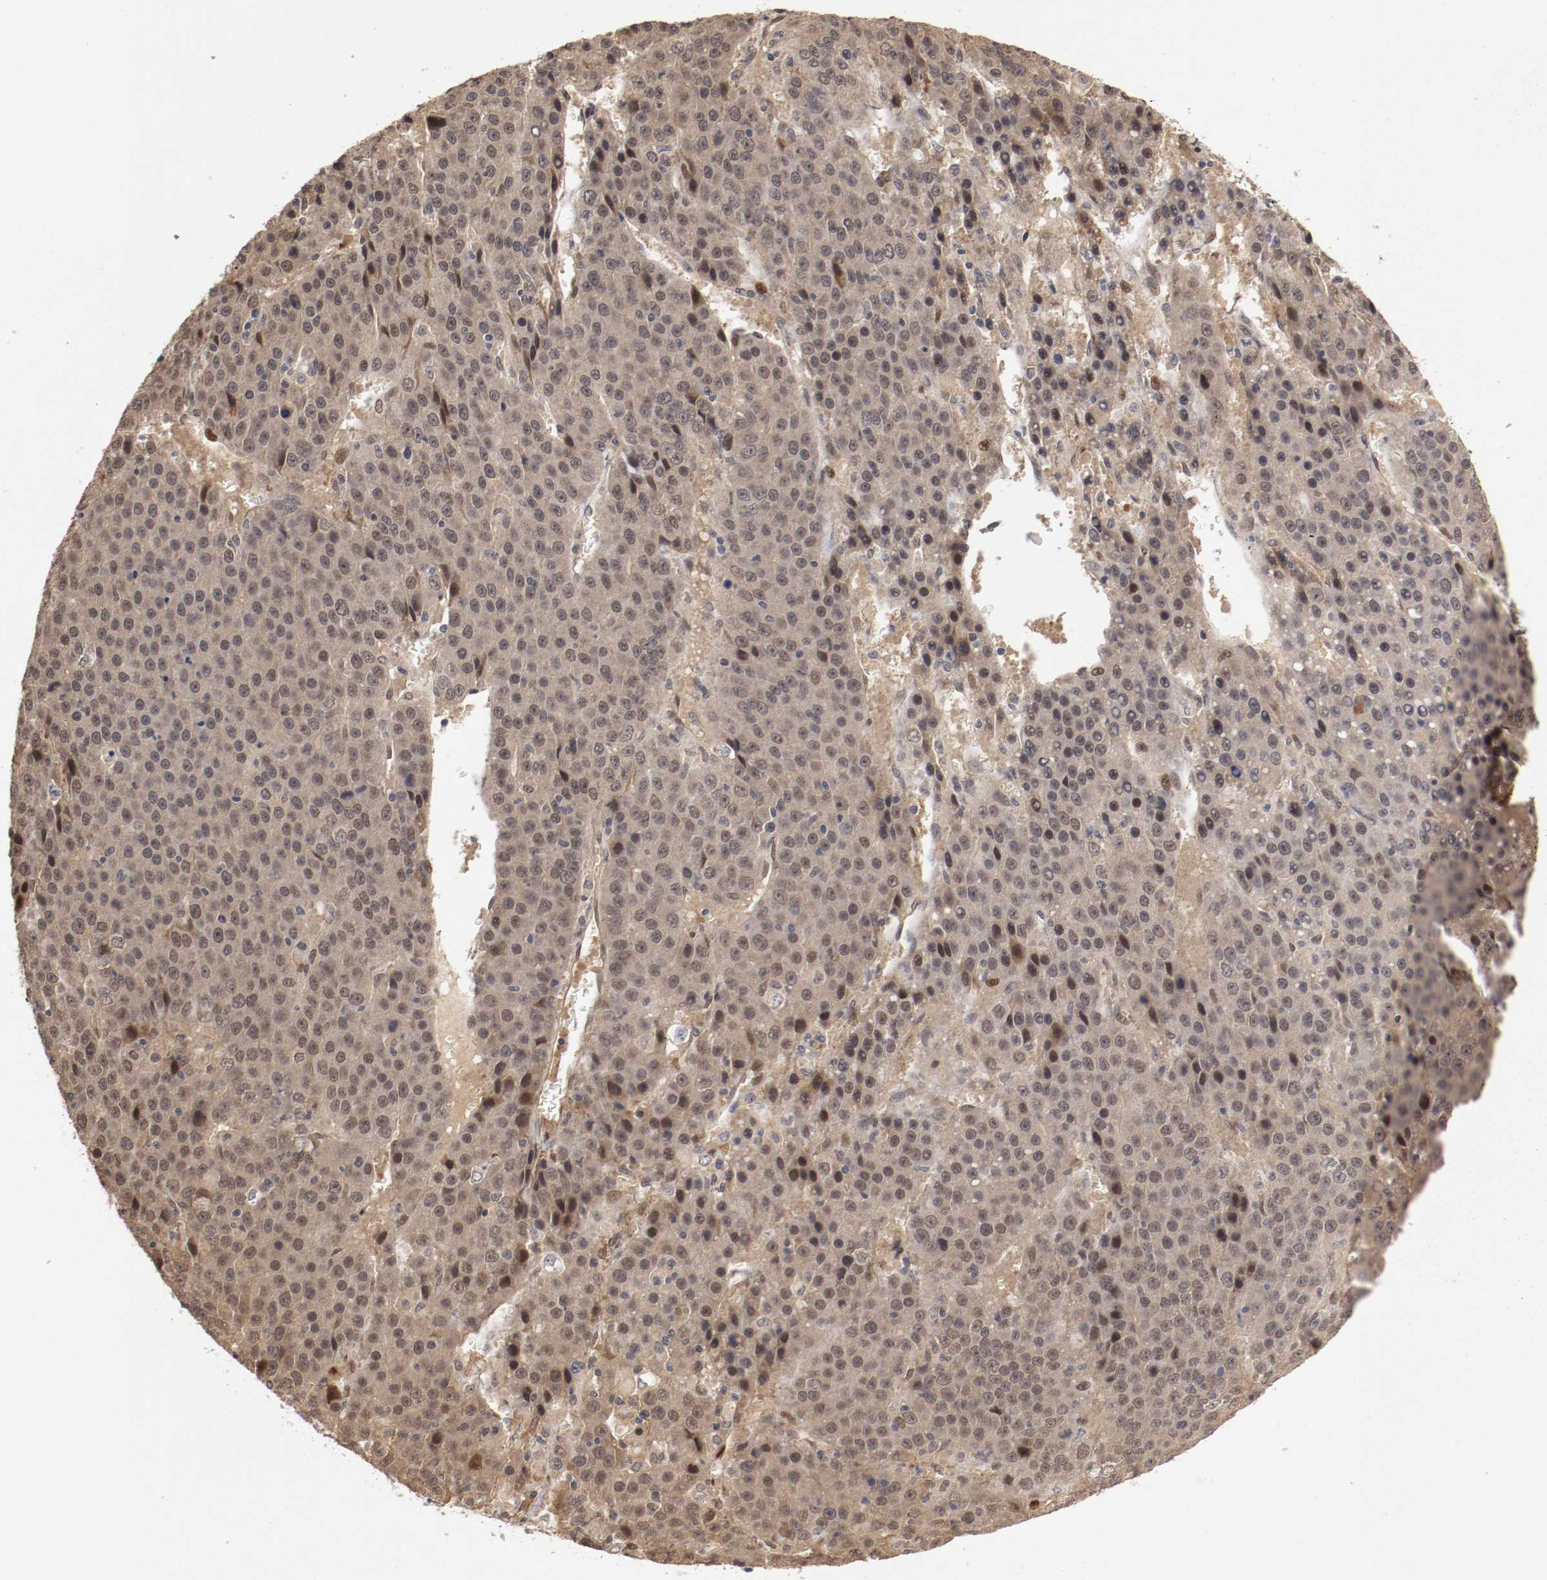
{"staining": {"intensity": "weak", "quantity": ">75%", "location": "cytoplasmic/membranous,nuclear"}, "tissue": "liver cancer", "cell_type": "Tumor cells", "image_type": "cancer", "snomed": [{"axis": "morphology", "description": "Carcinoma, Hepatocellular, NOS"}, {"axis": "topography", "description": "Liver"}], "caption": "The image exhibits staining of liver cancer, revealing weak cytoplasmic/membranous and nuclear protein positivity (brown color) within tumor cells.", "gene": "DNMT3B", "patient": {"sex": "female", "age": 53}}